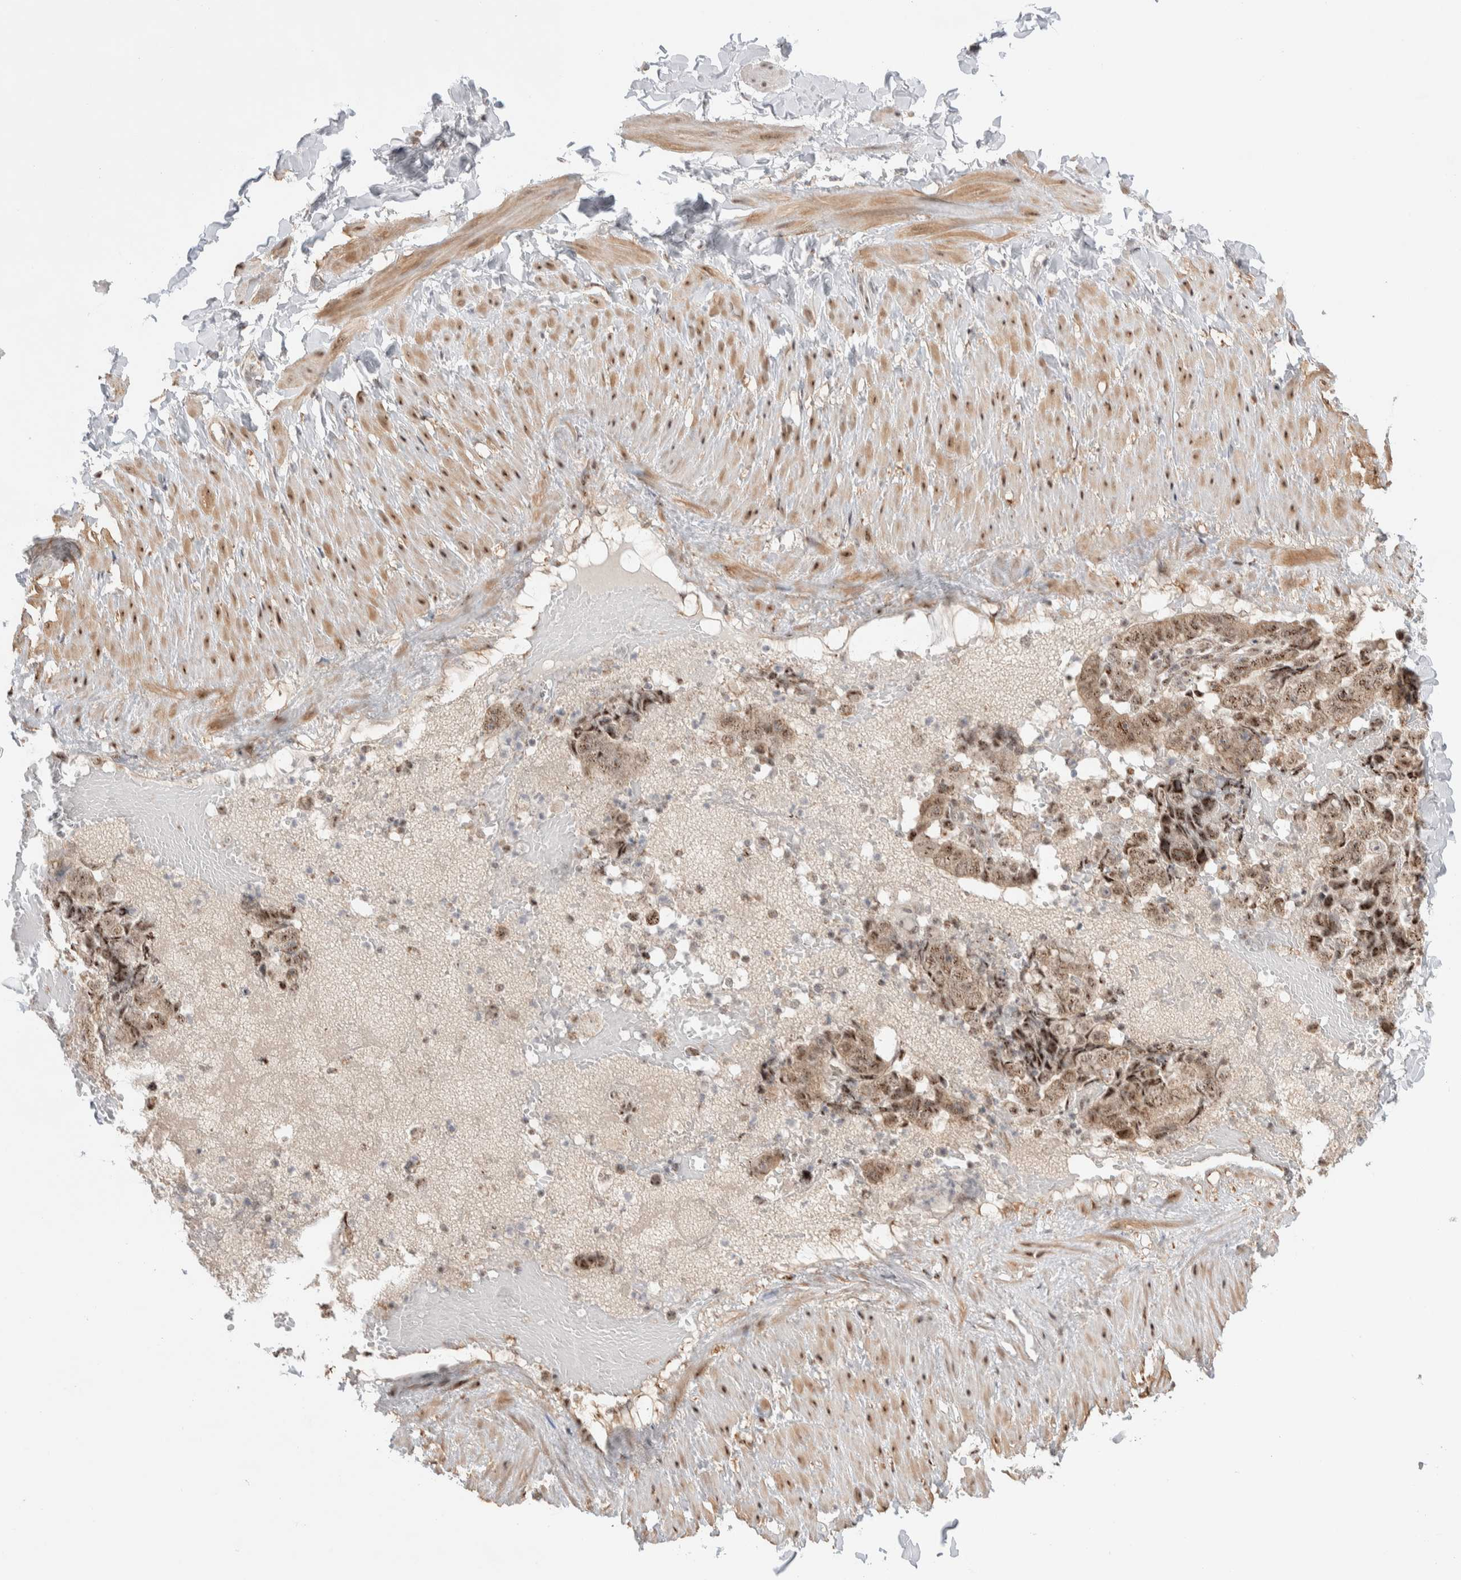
{"staining": {"intensity": "moderate", "quantity": ">75%", "location": "nuclear"}, "tissue": "adipose tissue", "cell_type": "Adipocytes", "image_type": "normal", "snomed": [{"axis": "morphology", "description": "Normal tissue, NOS"}, {"axis": "topography", "description": "Adipose tissue"}, {"axis": "topography", "description": "Vascular tissue"}, {"axis": "topography", "description": "Peripheral nerve tissue"}], "caption": "An immunohistochemistry (IHC) histopathology image of normal tissue is shown. Protein staining in brown shows moderate nuclear positivity in adipose tissue within adipocytes. (Brightfield microscopy of DAB IHC at high magnification).", "gene": "ZNF695", "patient": {"sex": "male", "age": 25}}